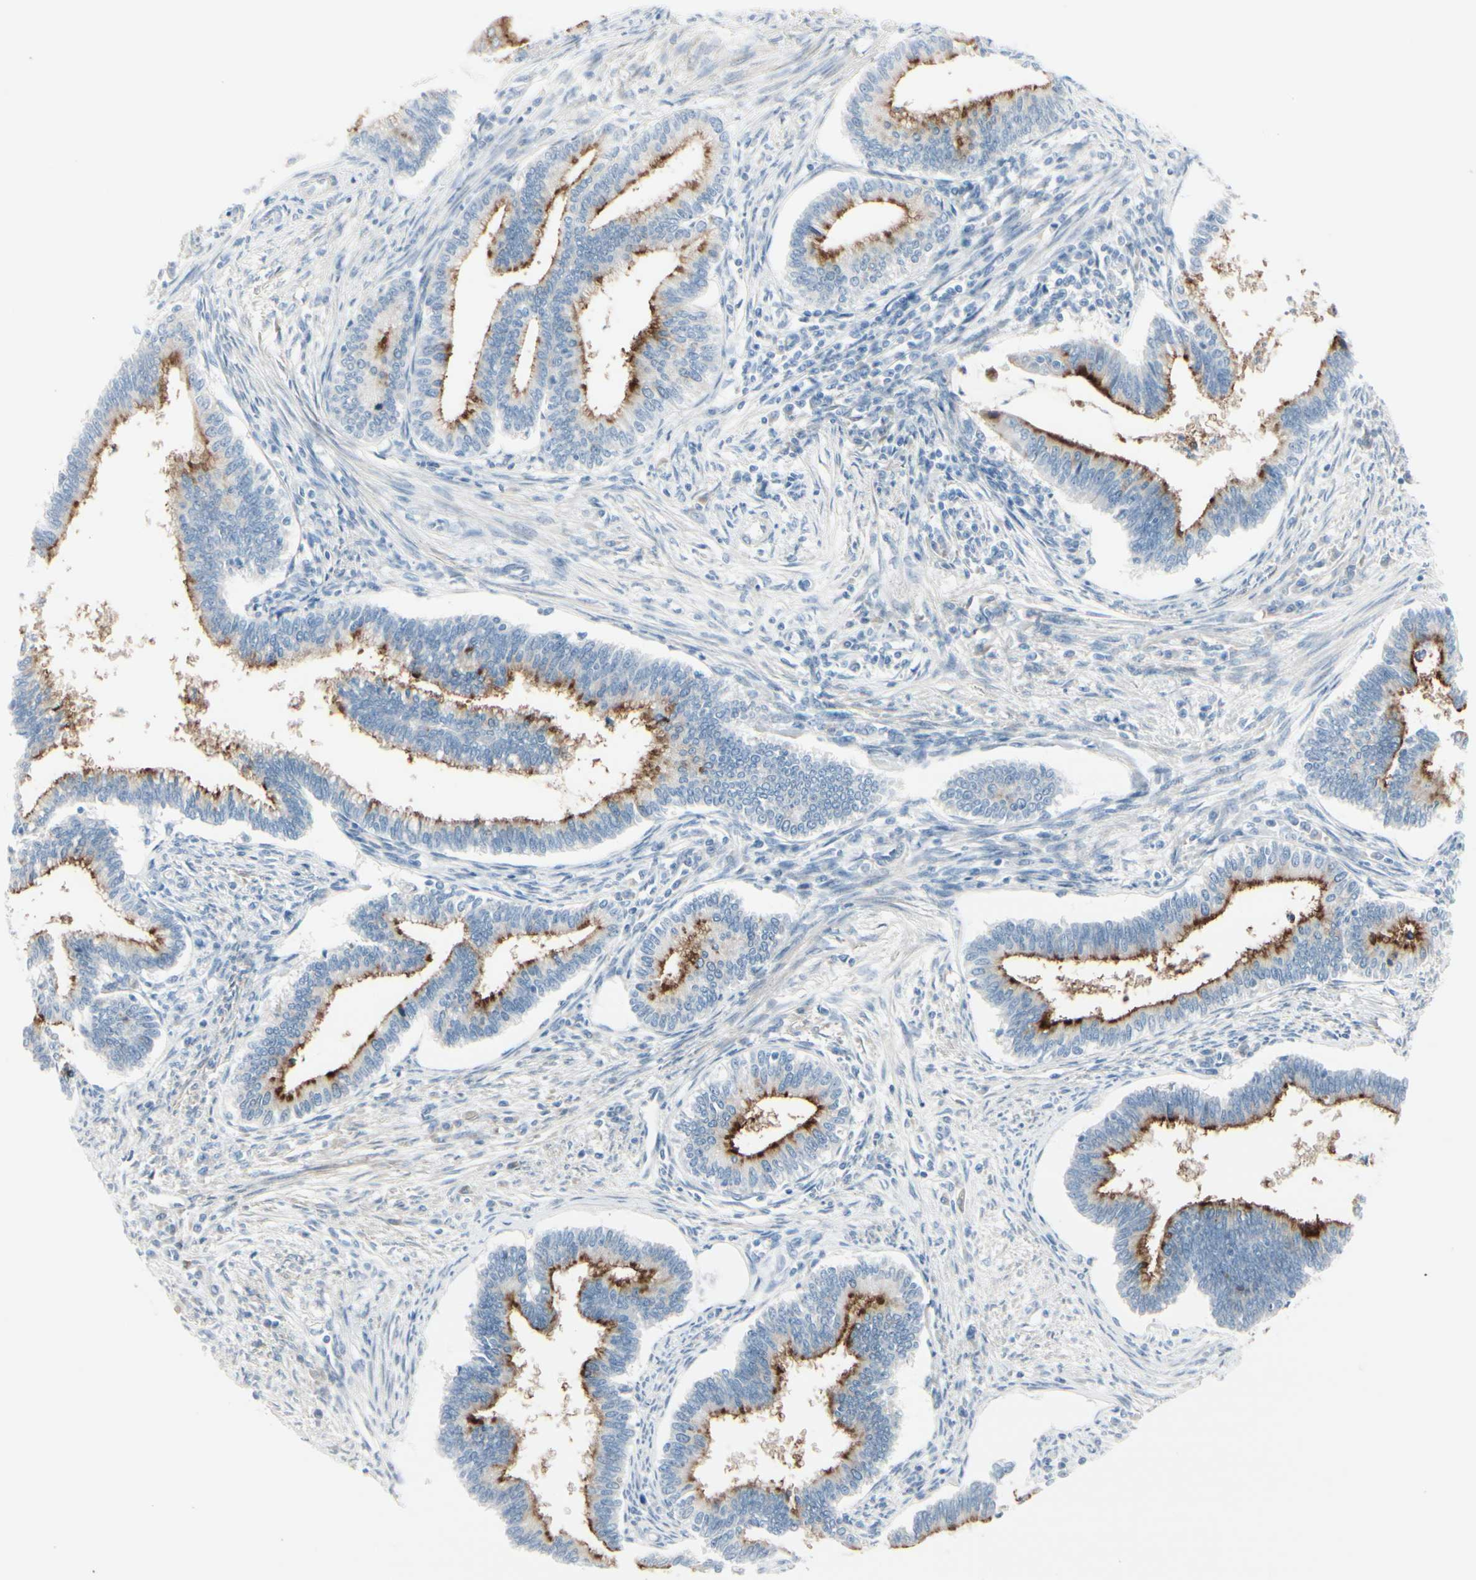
{"staining": {"intensity": "strong", "quantity": "25%-75%", "location": "cytoplasmic/membranous"}, "tissue": "cervical cancer", "cell_type": "Tumor cells", "image_type": "cancer", "snomed": [{"axis": "morphology", "description": "Adenocarcinoma, NOS"}, {"axis": "topography", "description": "Cervix"}], "caption": "Protein staining of cervical cancer tissue demonstrates strong cytoplasmic/membranous expression in approximately 25%-75% of tumor cells.", "gene": "CDHR5", "patient": {"sex": "female", "age": 36}}